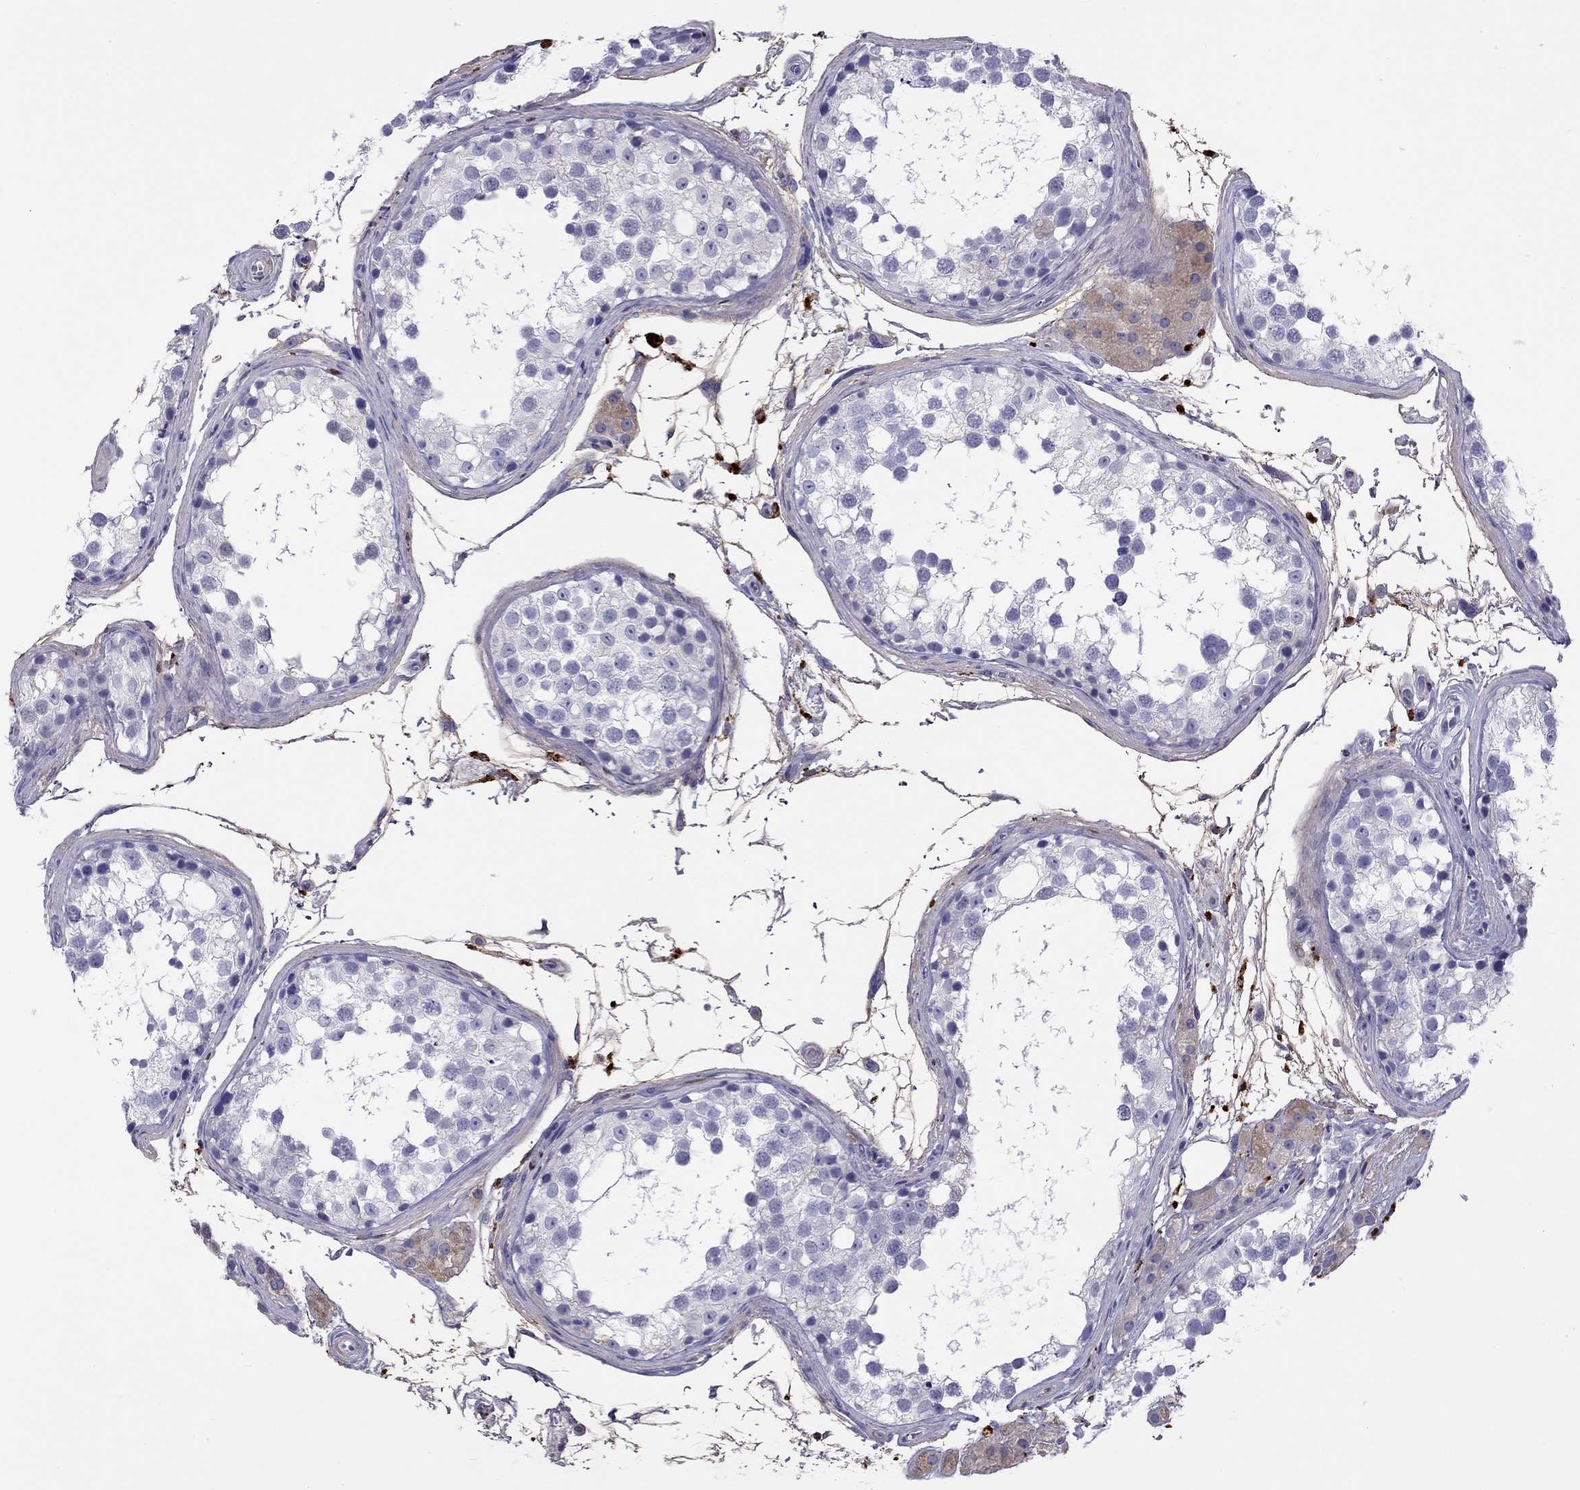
{"staining": {"intensity": "moderate", "quantity": "<25%", "location": "nuclear"}, "tissue": "testis", "cell_type": "Cells in seminiferous ducts", "image_type": "normal", "snomed": [{"axis": "morphology", "description": "Normal tissue, NOS"}, {"axis": "morphology", "description": "Seminoma, NOS"}, {"axis": "topography", "description": "Testis"}], "caption": "Testis stained for a protein reveals moderate nuclear positivity in cells in seminiferous ducts.", "gene": "SERPINA3", "patient": {"sex": "male", "age": 65}}